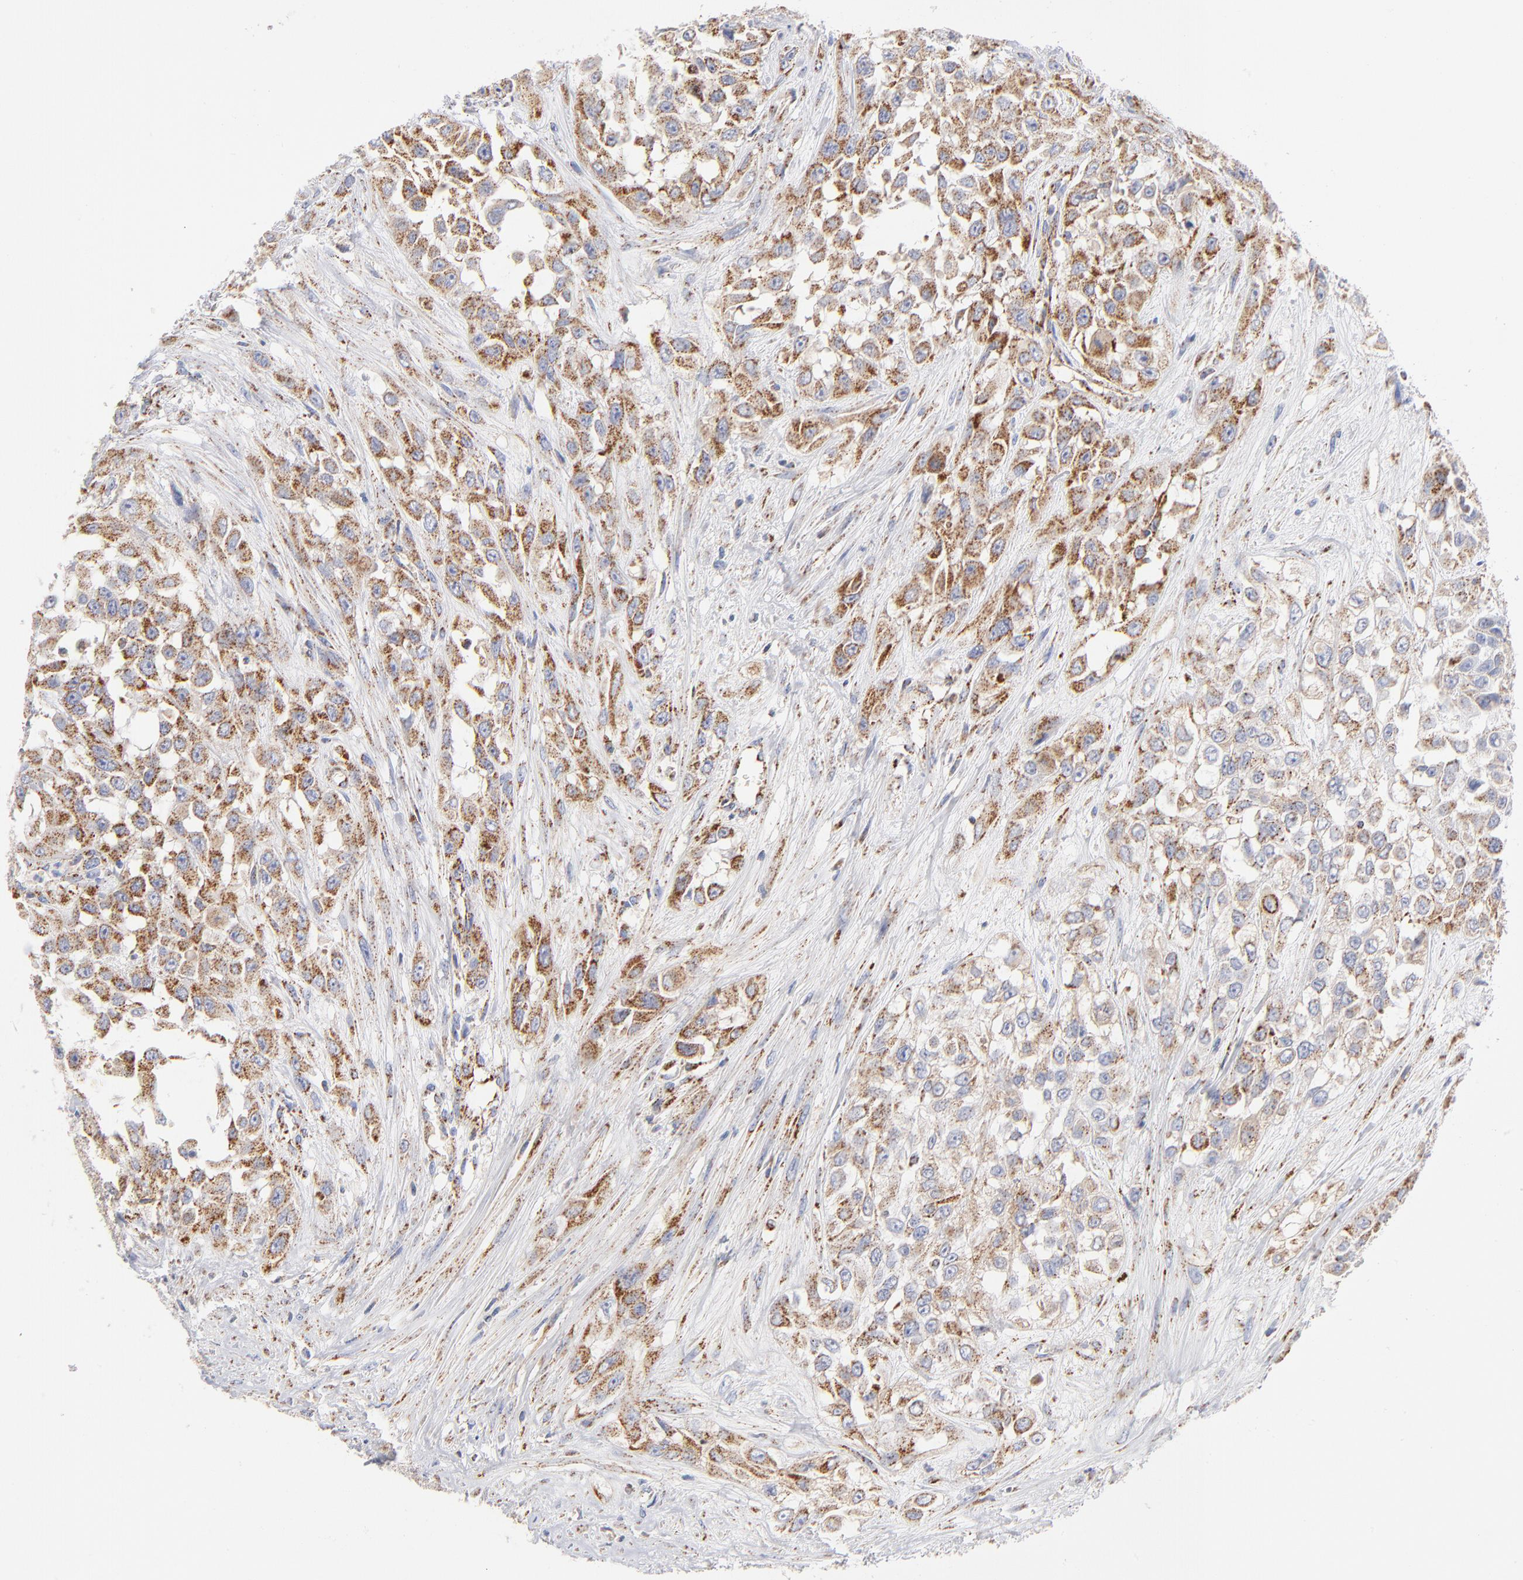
{"staining": {"intensity": "moderate", "quantity": ">75%", "location": "cytoplasmic/membranous"}, "tissue": "urothelial cancer", "cell_type": "Tumor cells", "image_type": "cancer", "snomed": [{"axis": "morphology", "description": "Urothelial carcinoma, High grade"}, {"axis": "topography", "description": "Urinary bladder"}], "caption": "DAB (3,3'-diaminobenzidine) immunohistochemical staining of human urothelial cancer shows moderate cytoplasmic/membranous protein expression in approximately >75% of tumor cells.", "gene": "DLAT", "patient": {"sex": "male", "age": 57}}